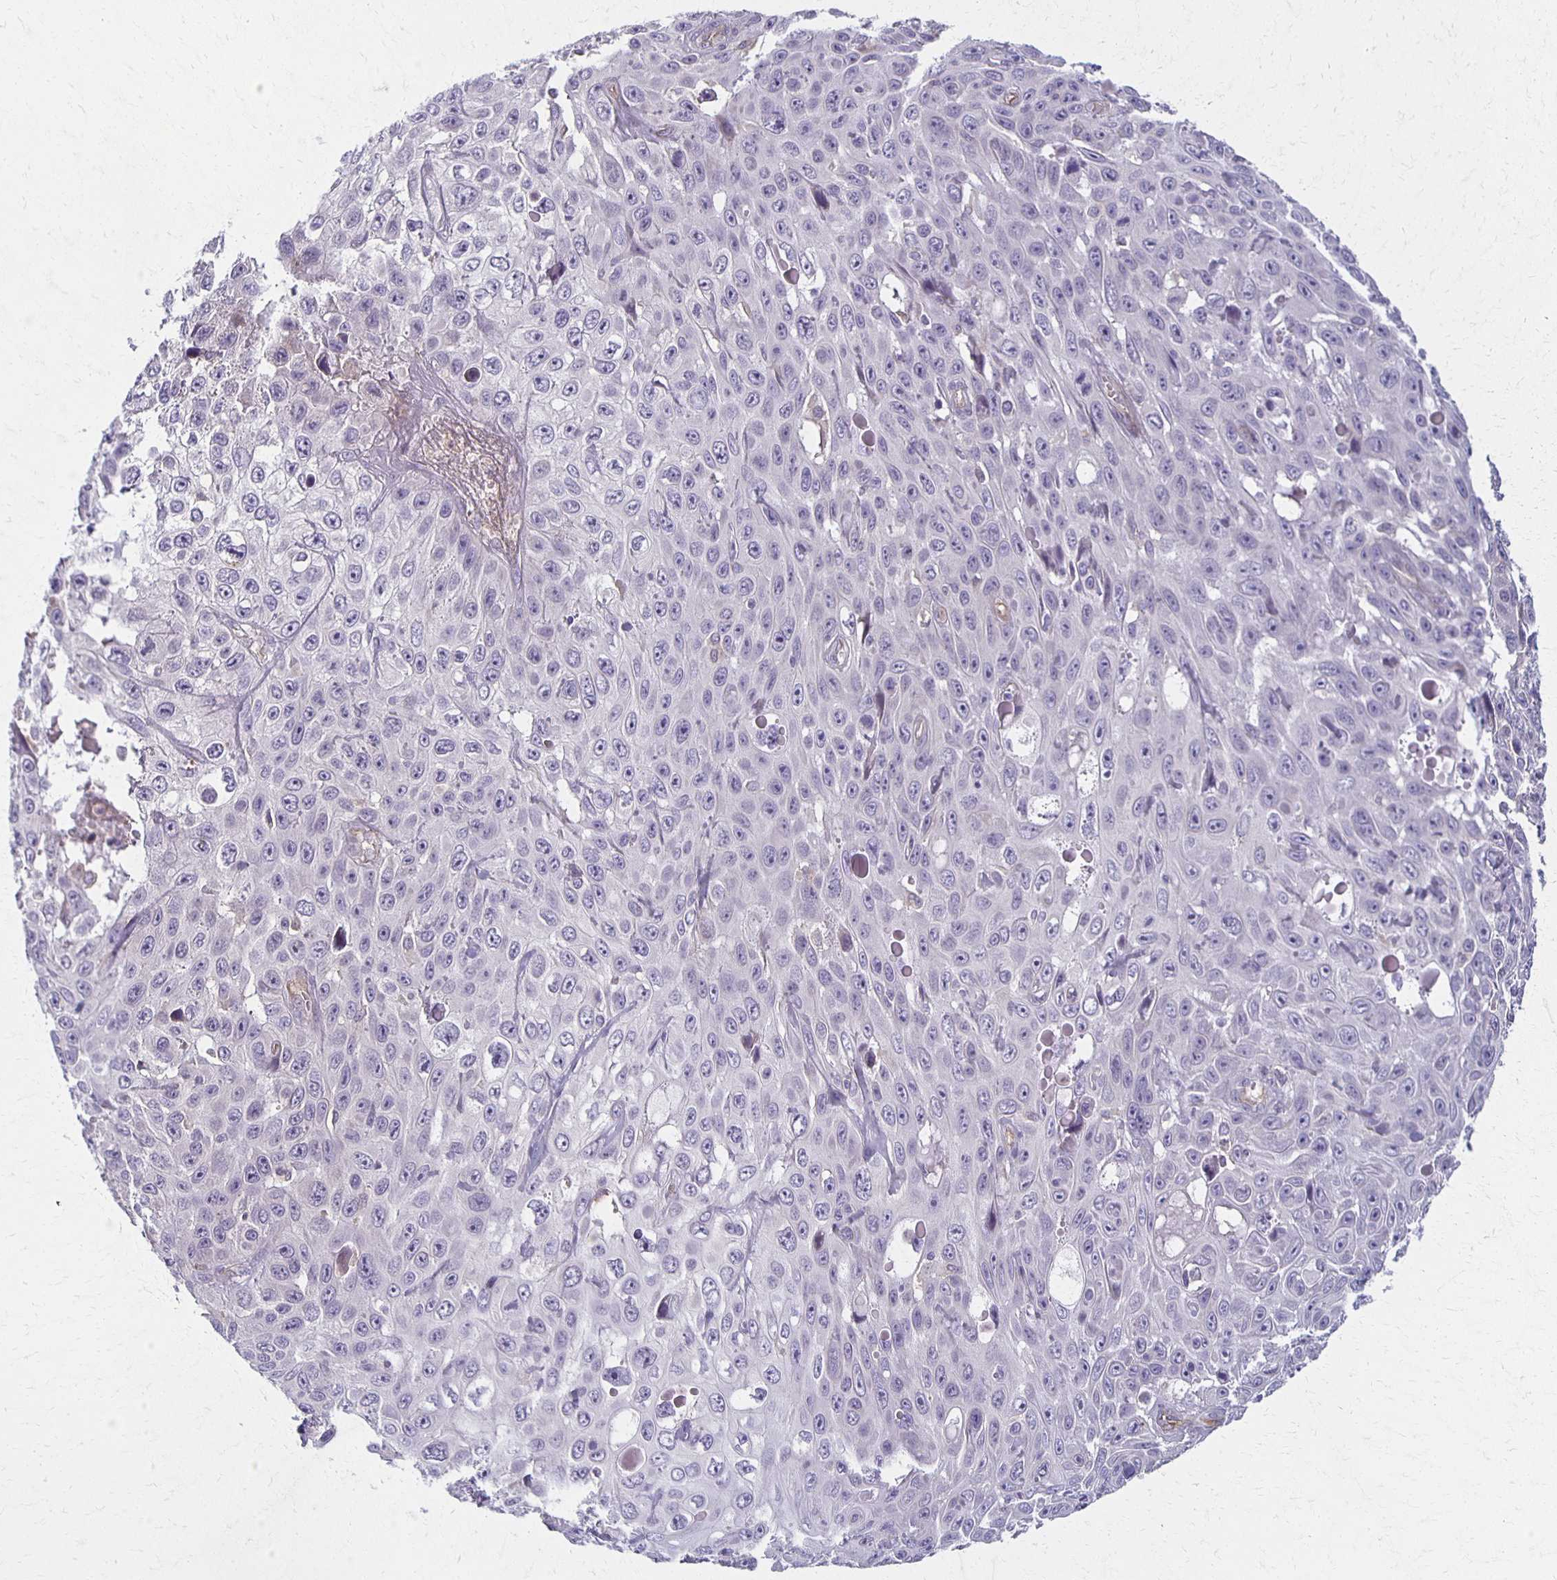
{"staining": {"intensity": "negative", "quantity": "none", "location": "none"}, "tissue": "skin cancer", "cell_type": "Tumor cells", "image_type": "cancer", "snomed": [{"axis": "morphology", "description": "Squamous cell carcinoma, NOS"}, {"axis": "topography", "description": "Skin"}], "caption": "Tumor cells show no significant staining in skin squamous cell carcinoma.", "gene": "GPX4", "patient": {"sex": "male", "age": 82}}